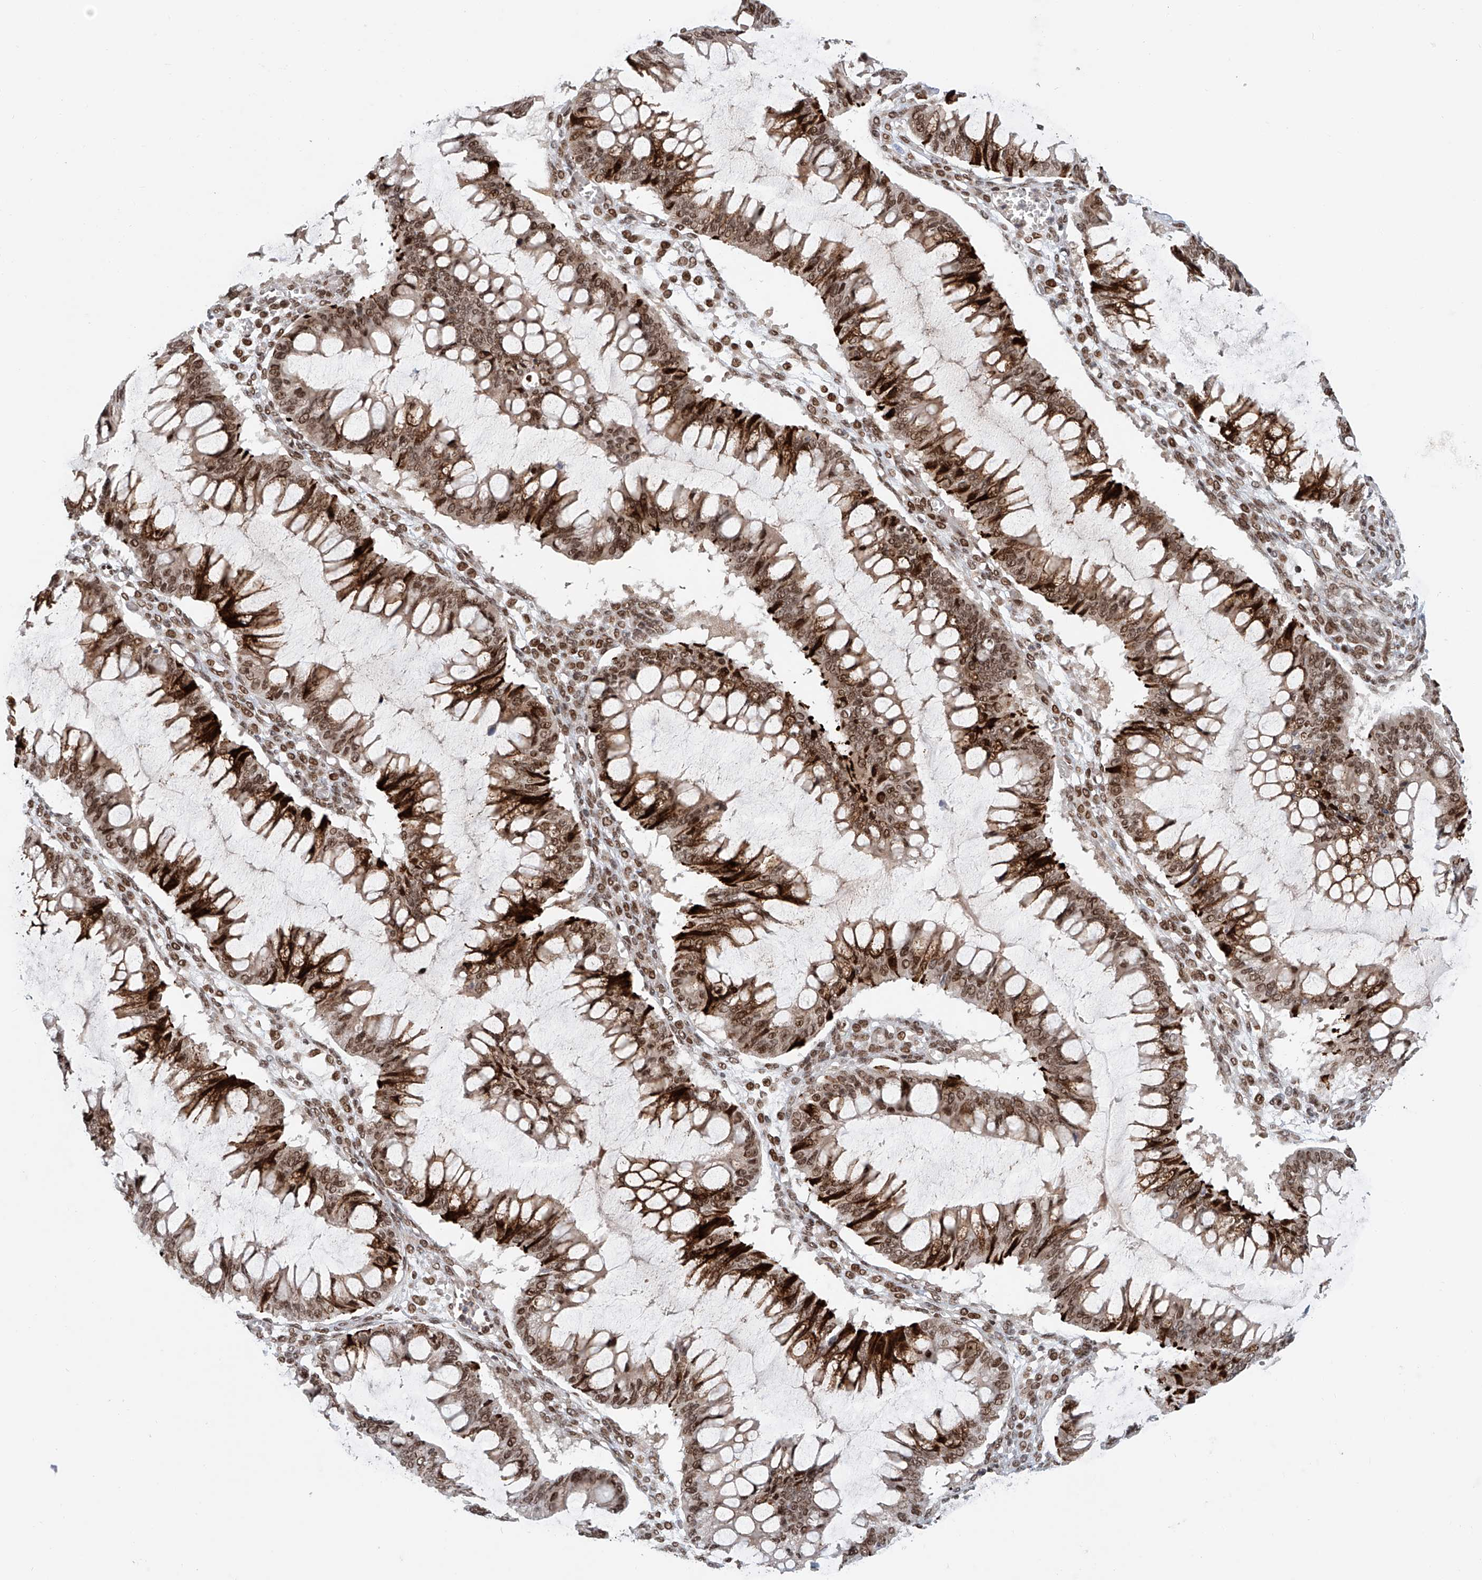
{"staining": {"intensity": "strong", "quantity": ">75%", "location": "cytoplasmic/membranous,nuclear"}, "tissue": "ovarian cancer", "cell_type": "Tumor cells", "image_type": "cancer", "snomed": [{"axis": "morphology", "description": "Cystadenocarcinoma, mucinous, NOS"}, {"axis": "topography", "description": "Ovary"}], "caption": "Protein expression analysis of human mucinous cystadenocarcinoma (ovarian) reveals strong cytoplasmic/membranous and nuclear staining in about >75% of tumor cells. (Brightfield microscopy of DAB IHC at high magnification).", "gene": "ZNF470", "patient": {"sex": "female", "age": 73}}